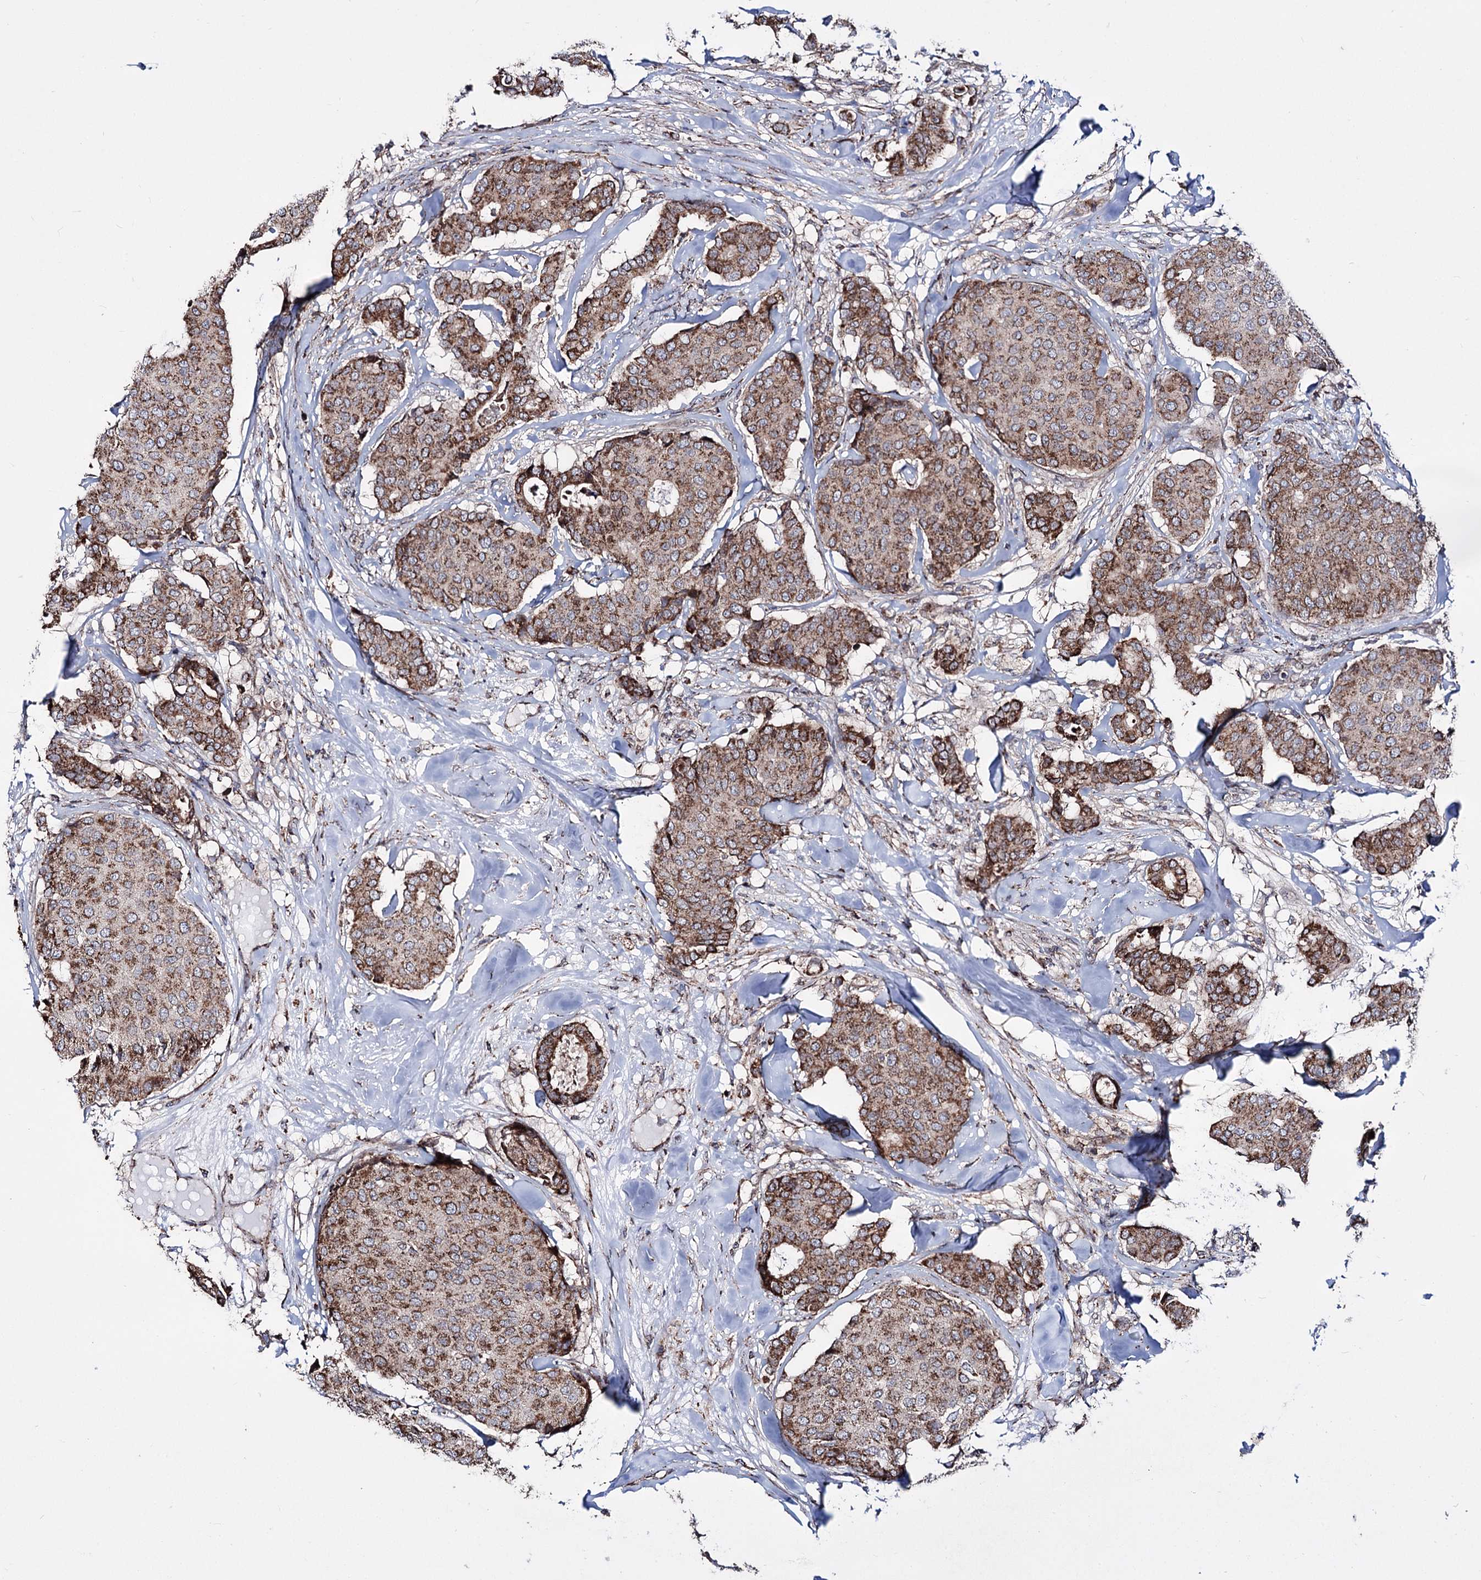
{"staining": {"intensity": "moderate", "quantity": ">75%", "location": "cytoplasmic/membranous"}, "tissue": "breast cancer", "cell_type": "Tumor cells", "image_type": "cancer", "snomed": [{"axis": "morphology", "description": "Duct carcinoma"}, {"axis": "topography", "description": "Breast"}], "caption": "Immunohistochemistry (IHC) of human infiltrating ductal carcinoma (breast) displays medium levels of moderate cytoplasmic/membranous staining in approximately >75% of tumor cells.", "gene": "CREB3L4", "patient": {"sex": "female", "age": 75}}